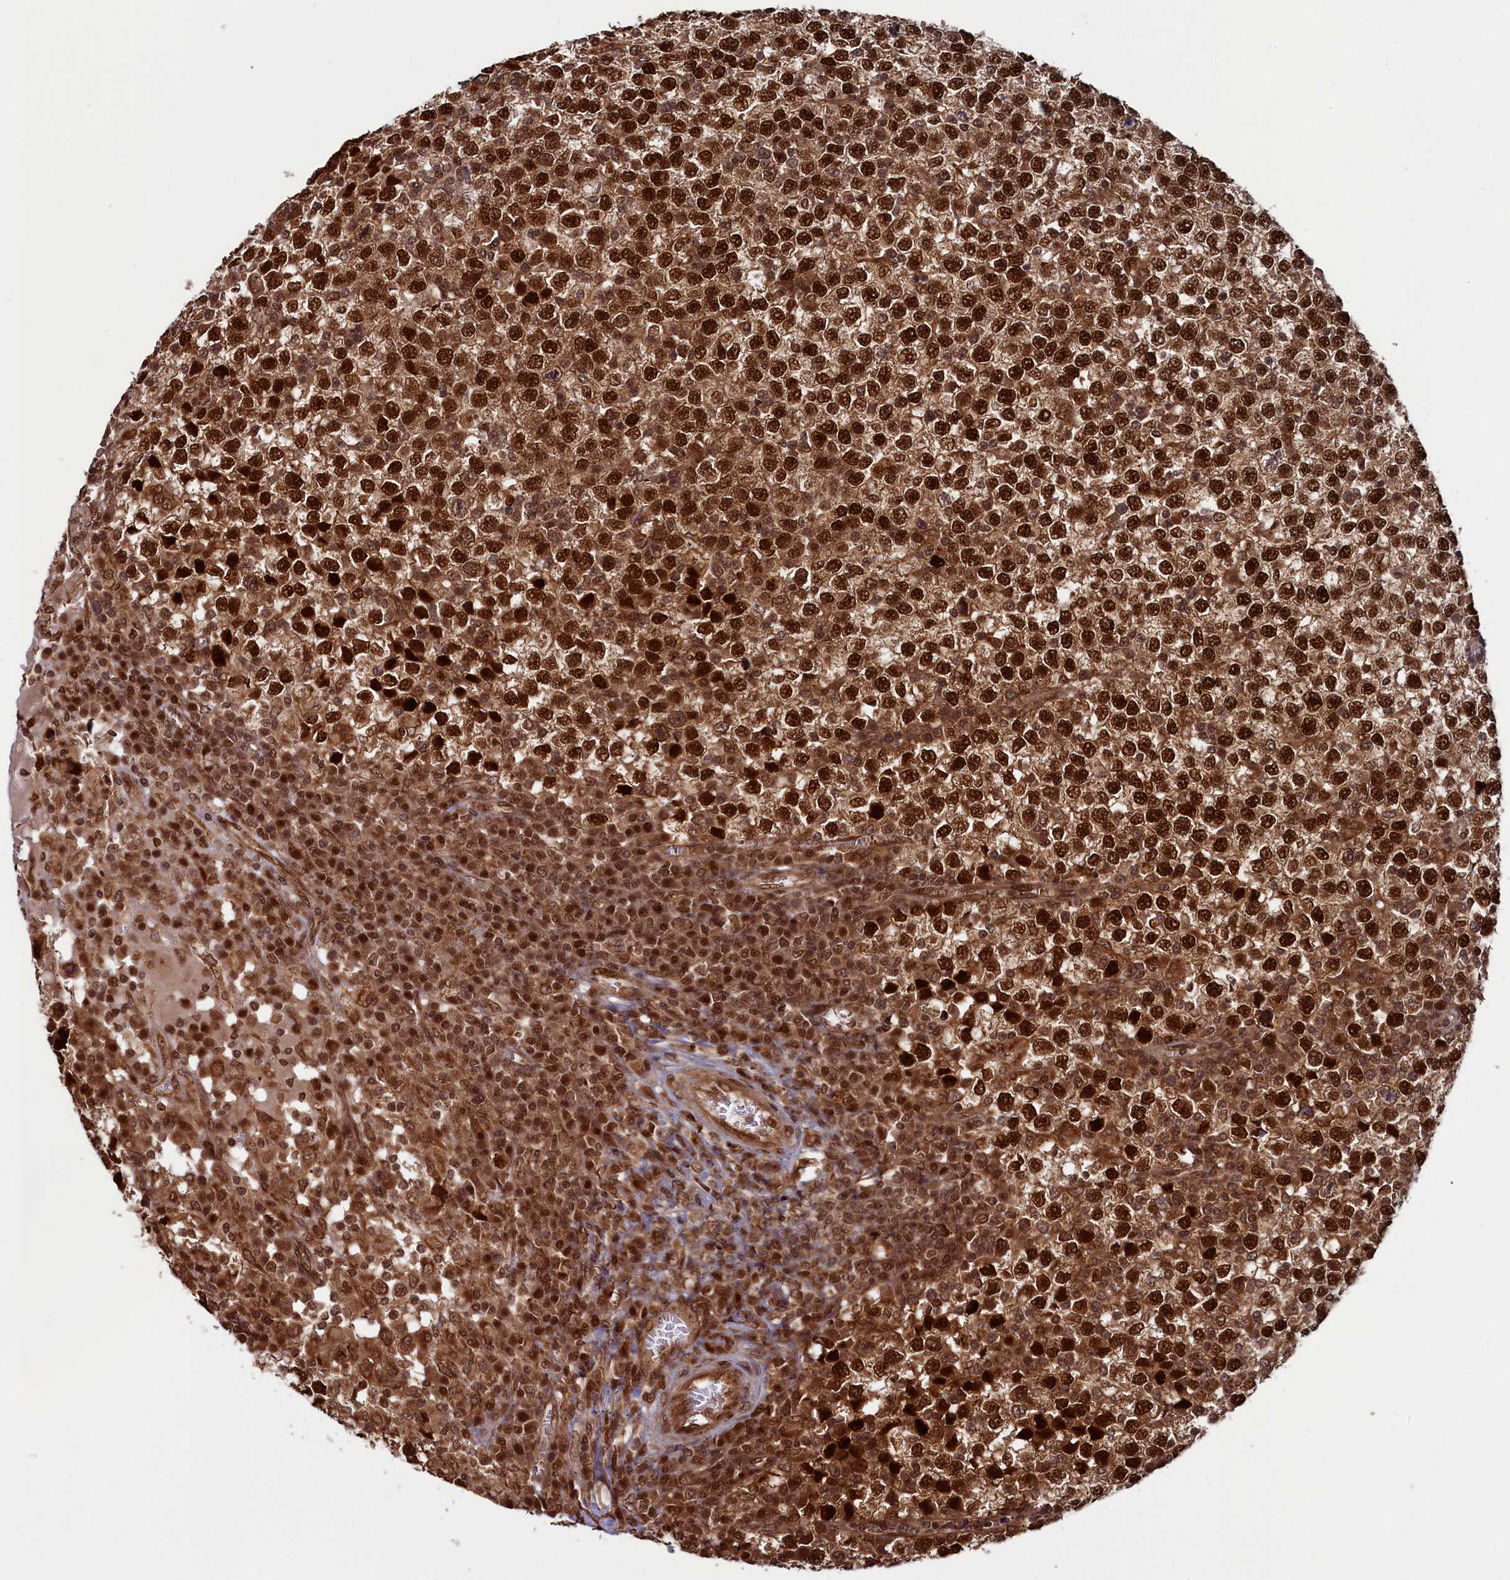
{"staining": {"intensity": "strong", "quantity": ">75%", "location": "nuclear"}, "tissue": "testis cancer", "cell_type": "Tumor cells", "image_type": "cancer", "snomed": [{"axis": "morphology", "description": "Seminoma, NOS"}, {"axis": "topography", "description": "Testis"}], "caption": "Testis seminoma was stained to show a protein in brown. There is high levels of strong nuclear expression in approximately >75% of tumor cells.", "gene": "NAE1", "patient": {"sex": "male", "age": 65}}